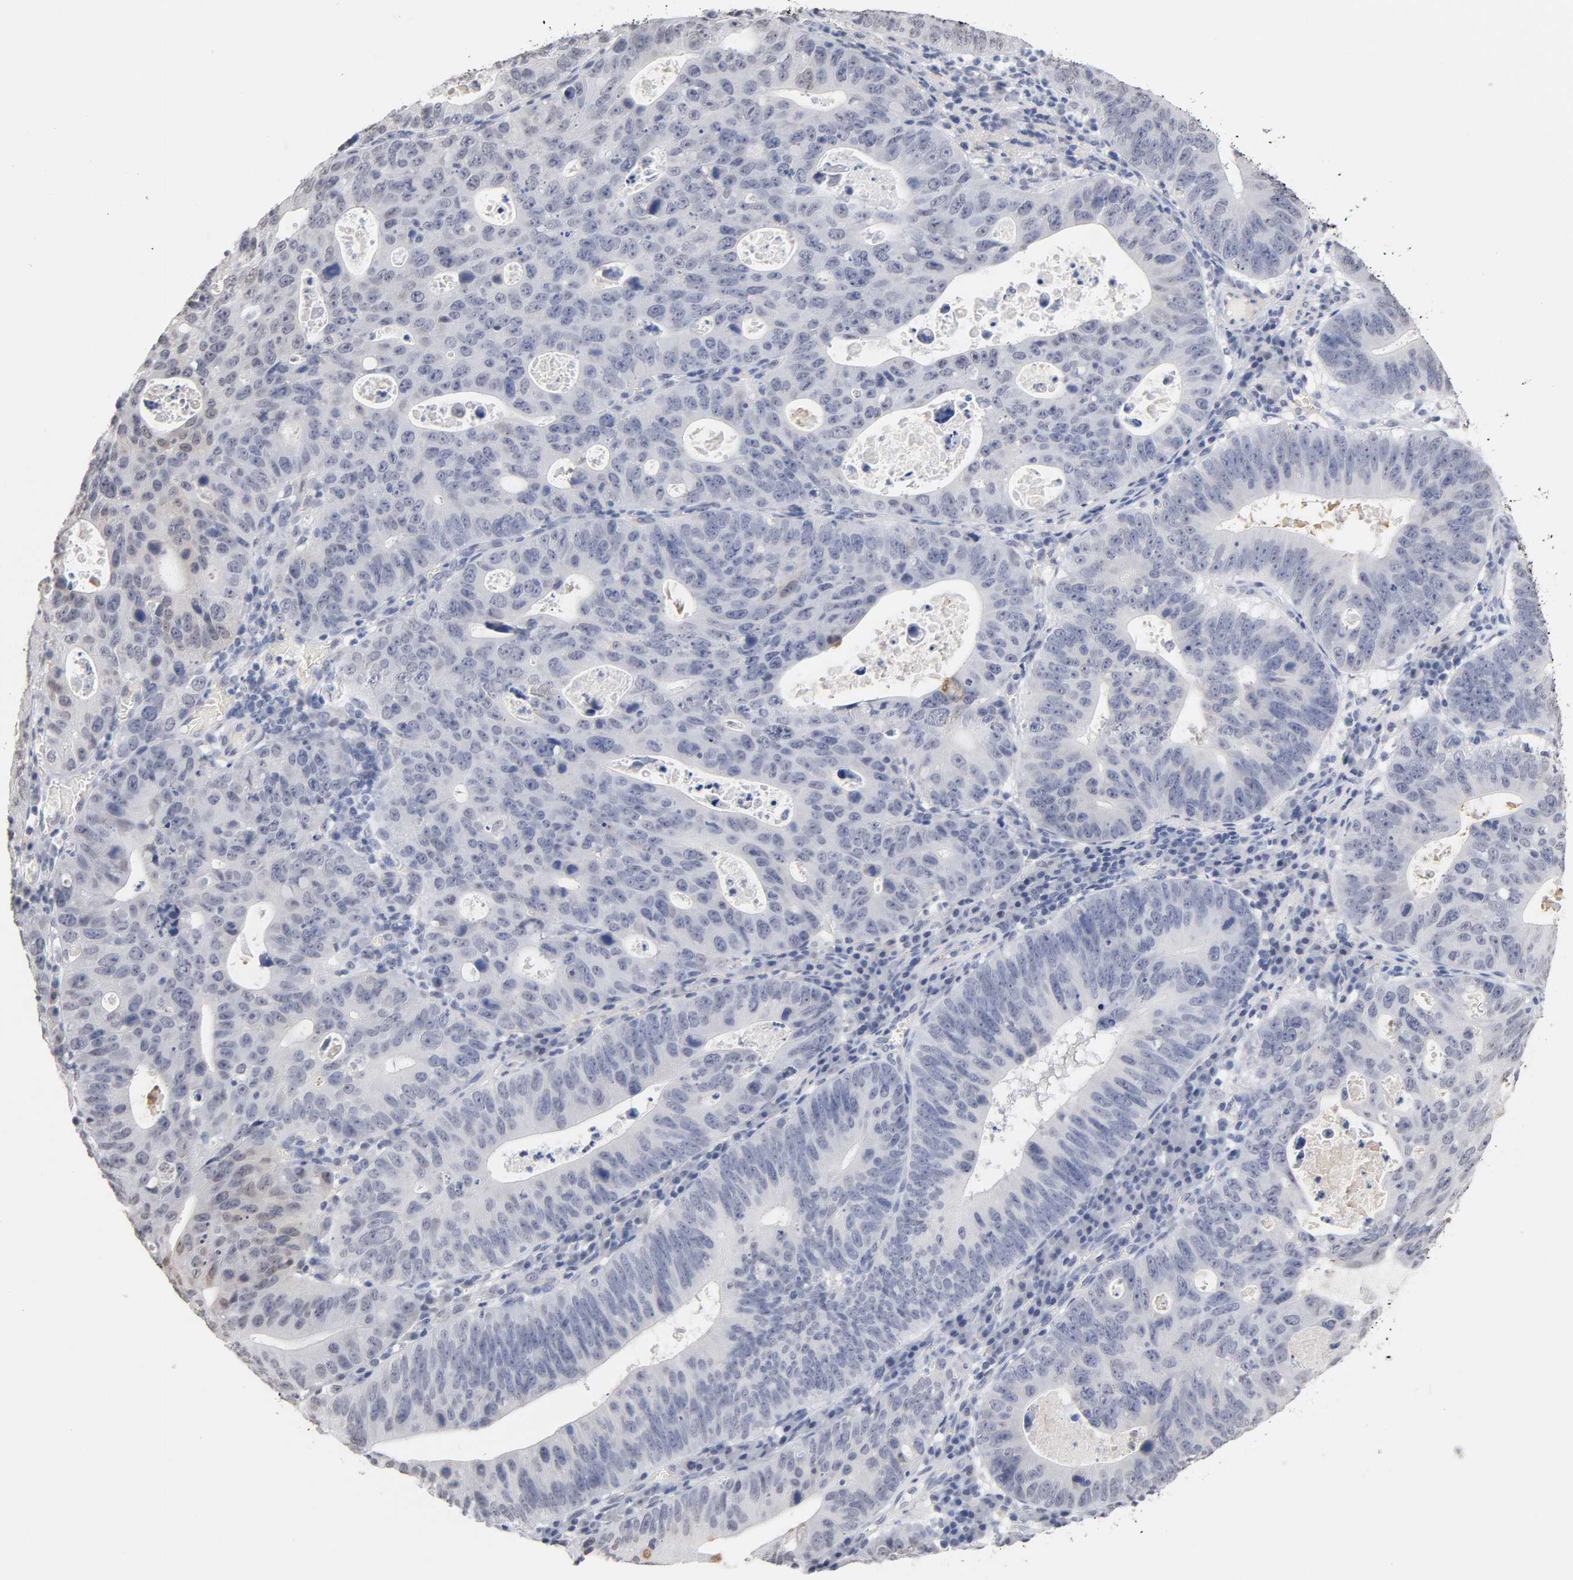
{"staining": {"intensity": "weak", "quantity": "<25%", "location": "cytoplasmic/membranous,nuclear"}, "tissue": "stomach cancer", "cell_type": "Tumor cells", "image_type": "cancer", "snomed": [{"axis": "morphology", "description": "Adenocarcinoma, NOS"}, {"axis": "topography", "description": "Stomach"}], "caption": "There is no significant staining in tumor cells of stomach cancer.", "gene": "CRABP2", "patient": {"sex": "male", "age": 59}}